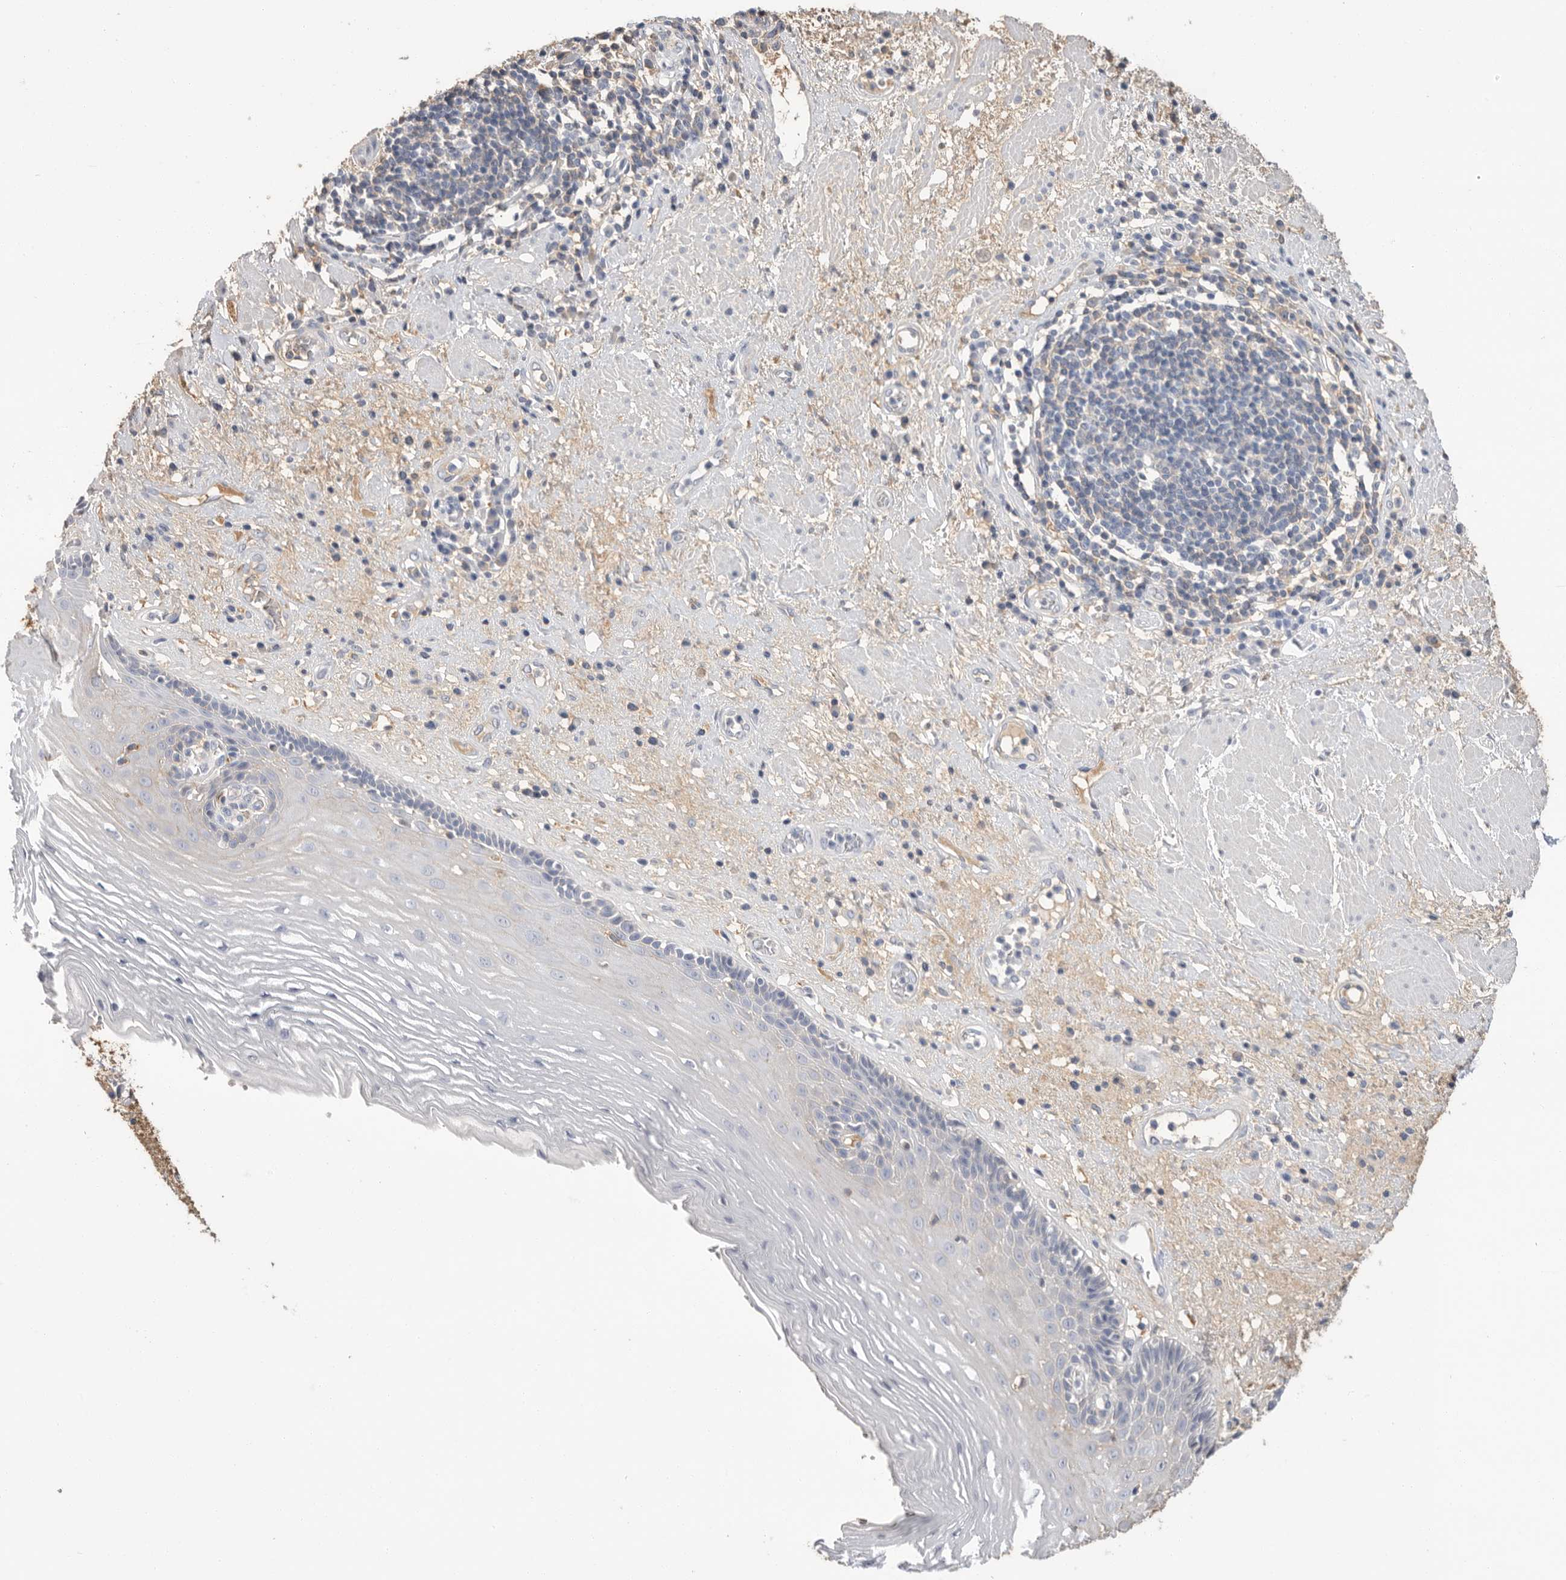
{"staining": {"intensity": "negative", "quantity": "none", "location": "none"}, "tissue": "esophagus", "cell_type": "Squamous epithelial cells", "image_type": "normal", "snomed": [{"axis": "morphology", "description": "Normal tissue, NOS"}, {"axis": "morphology", "description": "Adenocarcinoma, NOS"}, {"axis": "topography", "description": "Esophagus"}], "caption": "Squamous epithelial cells show no significant positivity in unremarkable esophagus. Brightfield microscopy of immunohistochemistry stained with DAB (3,3'-diaminobenzidine) (brown) and hematoxylin (blue), captured at high magnification.", "gene": "APOA2", "patient": {"sex": "male", "age": 62}}